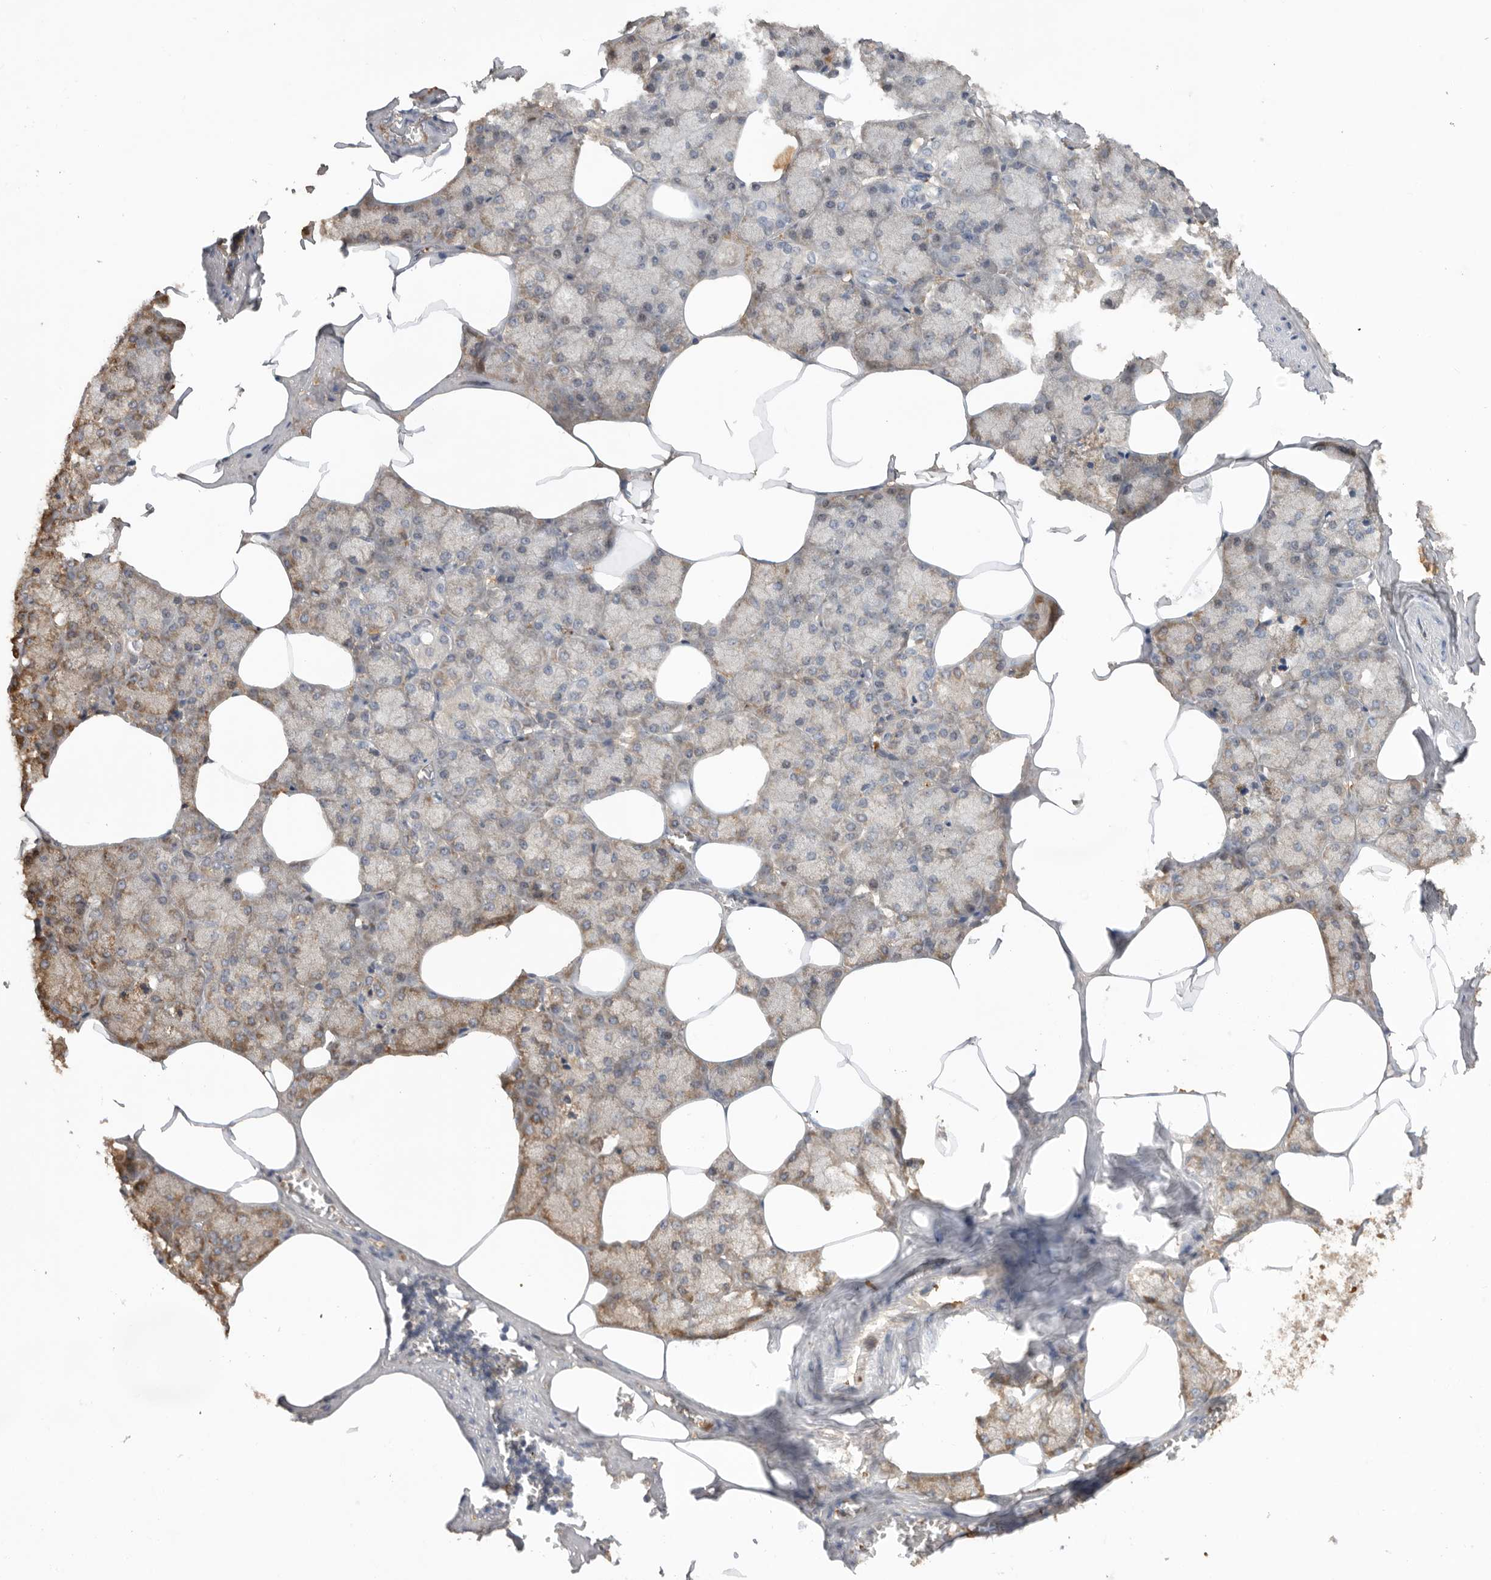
{"staining": {"intensity": "moderate", "quantity": "25%-75%", "location": "cytoplasmic/membranous"}, "tissue": "salivary gland", "cell_type": "Glandular cells", "image_type": "normal", "snomed": [{"axis": "morphology", "description": "Normal tissue, NOS"}, {"axis": "topography", "description": "Salivary gland"}], "caption": "Protein expression analysis of normal human salivary gland reveals moderate cytoplasmic/membranous staining in about 25%-75% of glandular cells.", "gene": "CDC42BPB", "patient": {"sex": "male", "age": 62}}